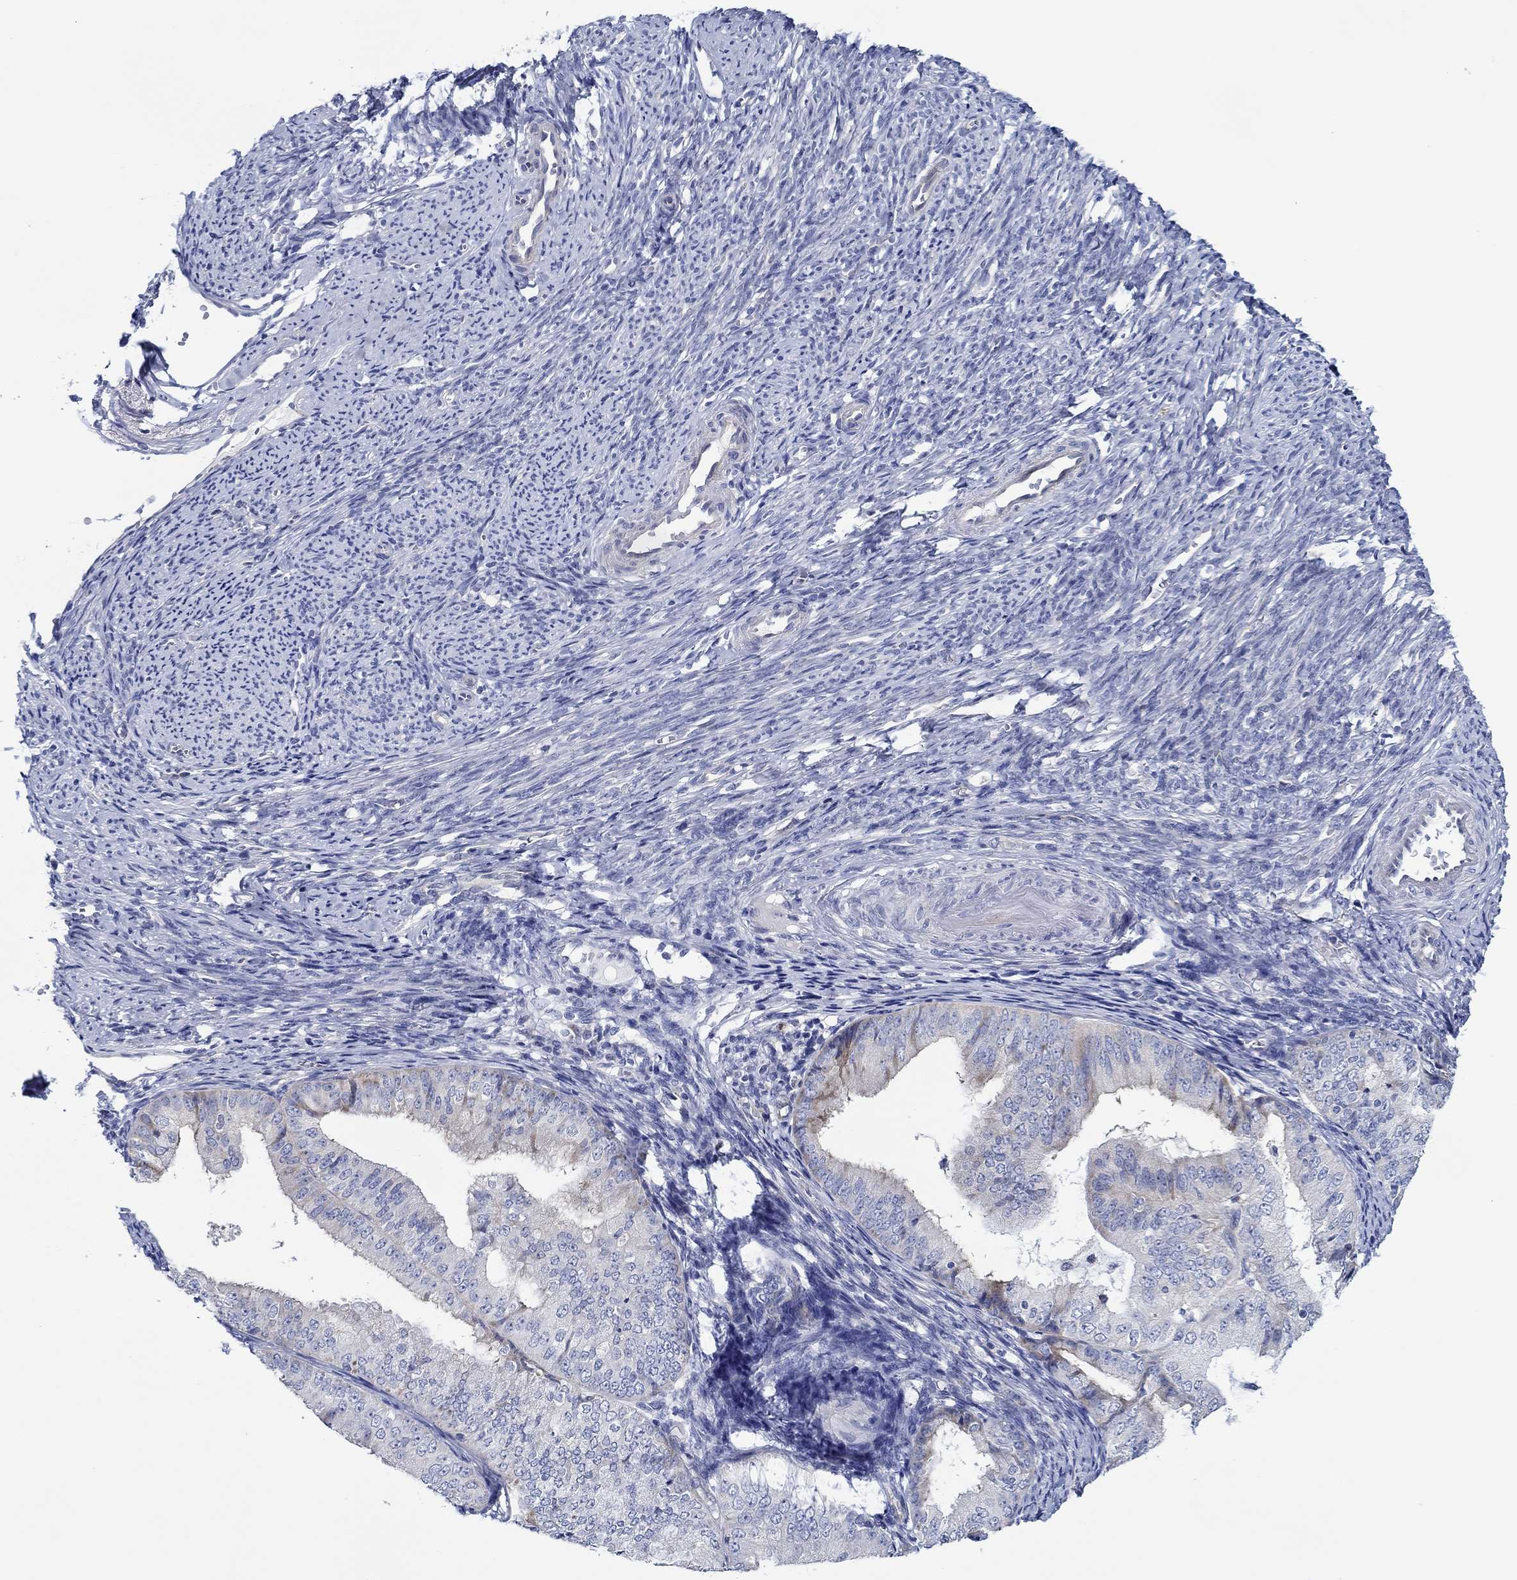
{"staining": {"intensity": "negative", "quantity": "none", "location": "none"}, "tissue": "endometrial cancer", "cell_type": "Tumor cells", "image_type": "cancer", "snomed": [{"axis": "morphology", "description": "Adenocarcinoma, NOS"}, {"axis": "topography", "description": "Endometrium"}], "caption": "A high-resolution image shows IHC staining of endometrial cancer (adenocarcinoma), which exhibits no significant staining in tumor cells. Nuclei are stained in blue.", "gene": "CFAP61", "patient": {"sex": "female", "age": 63}}